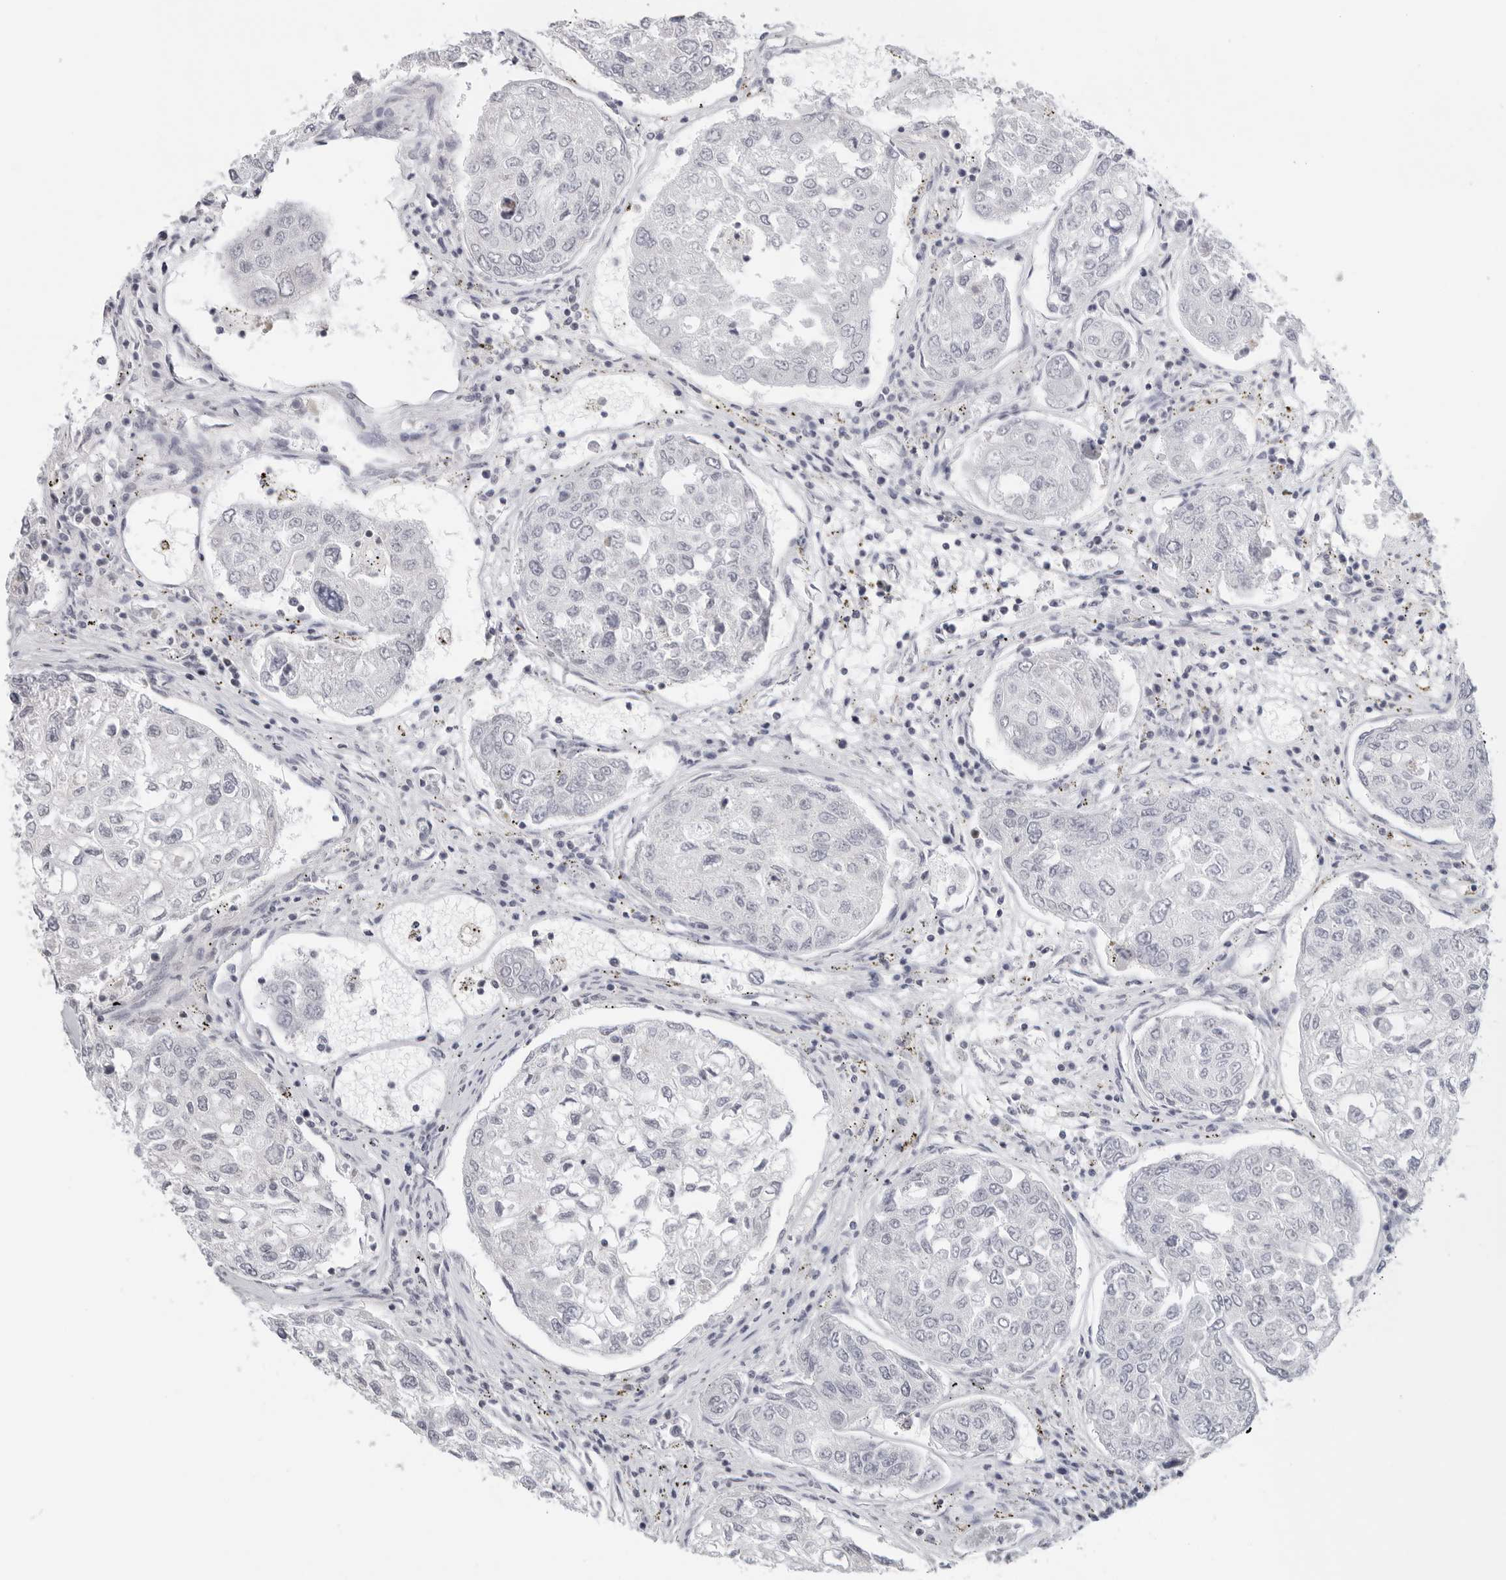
{"staining": {"intensity": "negative", "quantity": "none", "location": "none"}, "tissue": "urothelial cancer", "cell_type": "Tumor cells", "image_type": "cancer", "snomed": [{"axis": "morphology", "description": "Urothelial carcinoma, High grade"}, {"axis": "topography", "description": "Lymph node"}, {"axis": "topography", "description": "Urinary bladder"}], "caption": "Immunohistochemical staining of urothelial cancer displays no significant expression in tumor cells.", "gene": "FOXK2", "patient": {"sex": "male", "age": 51}}